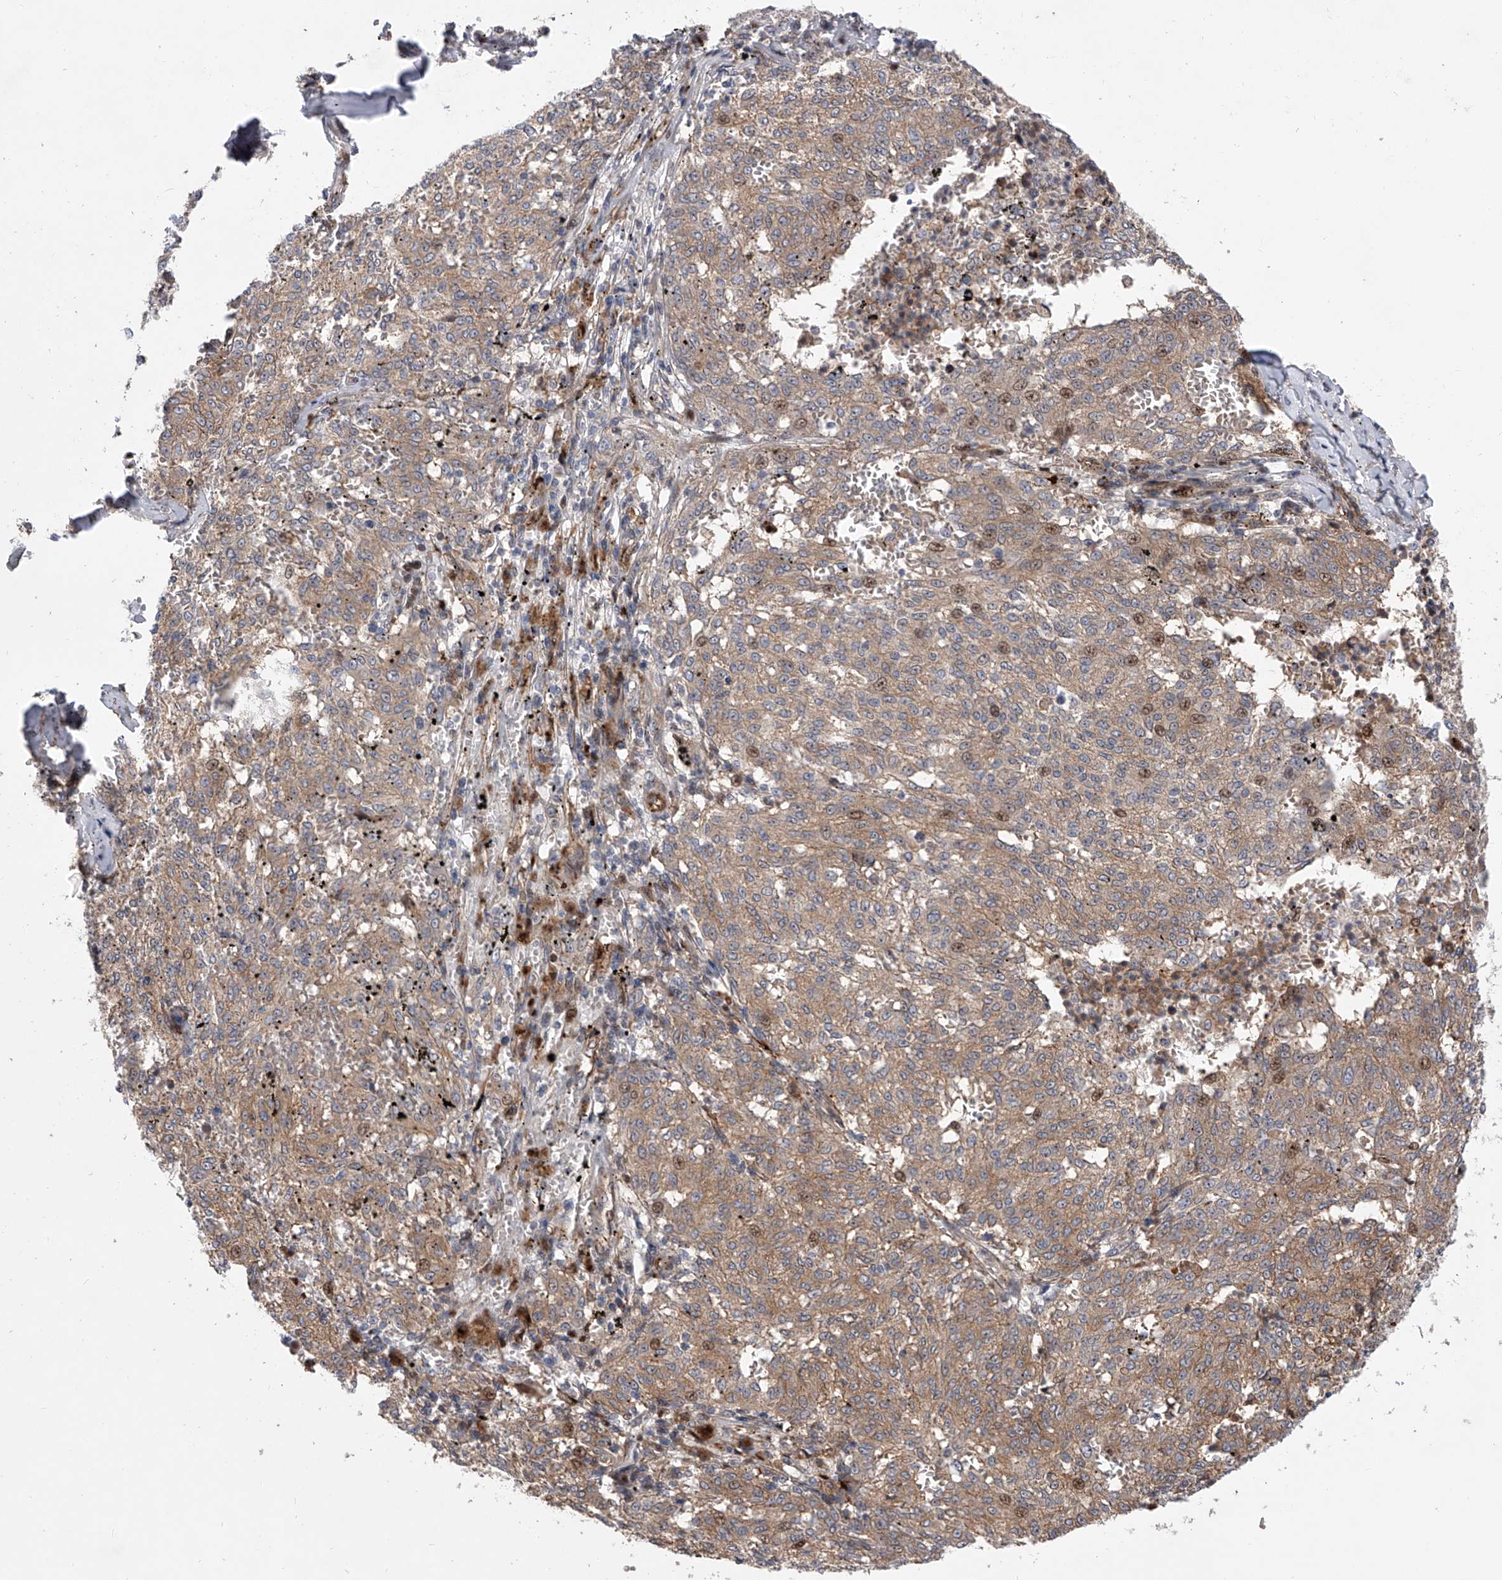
{"staining": {"intensity": "moderate", "quantity": ">75%", "location": "cytoplasmic/membranous,nuclear"}, "tissue": "melanoma", "cell_type": "Tumor cells", "image_type": "cancer", "snomed": [{"axis": "morphology", "description": "Malignant melanoma, NOS"}, {"axis": "topography", "description": "Skin"}], "caption": "Malignant melanoma stained with a protein marker demonstrates moderate staining in tumor cells.", "gene": "PDSS2", "patient": {"sex": "female", "age": 72}}